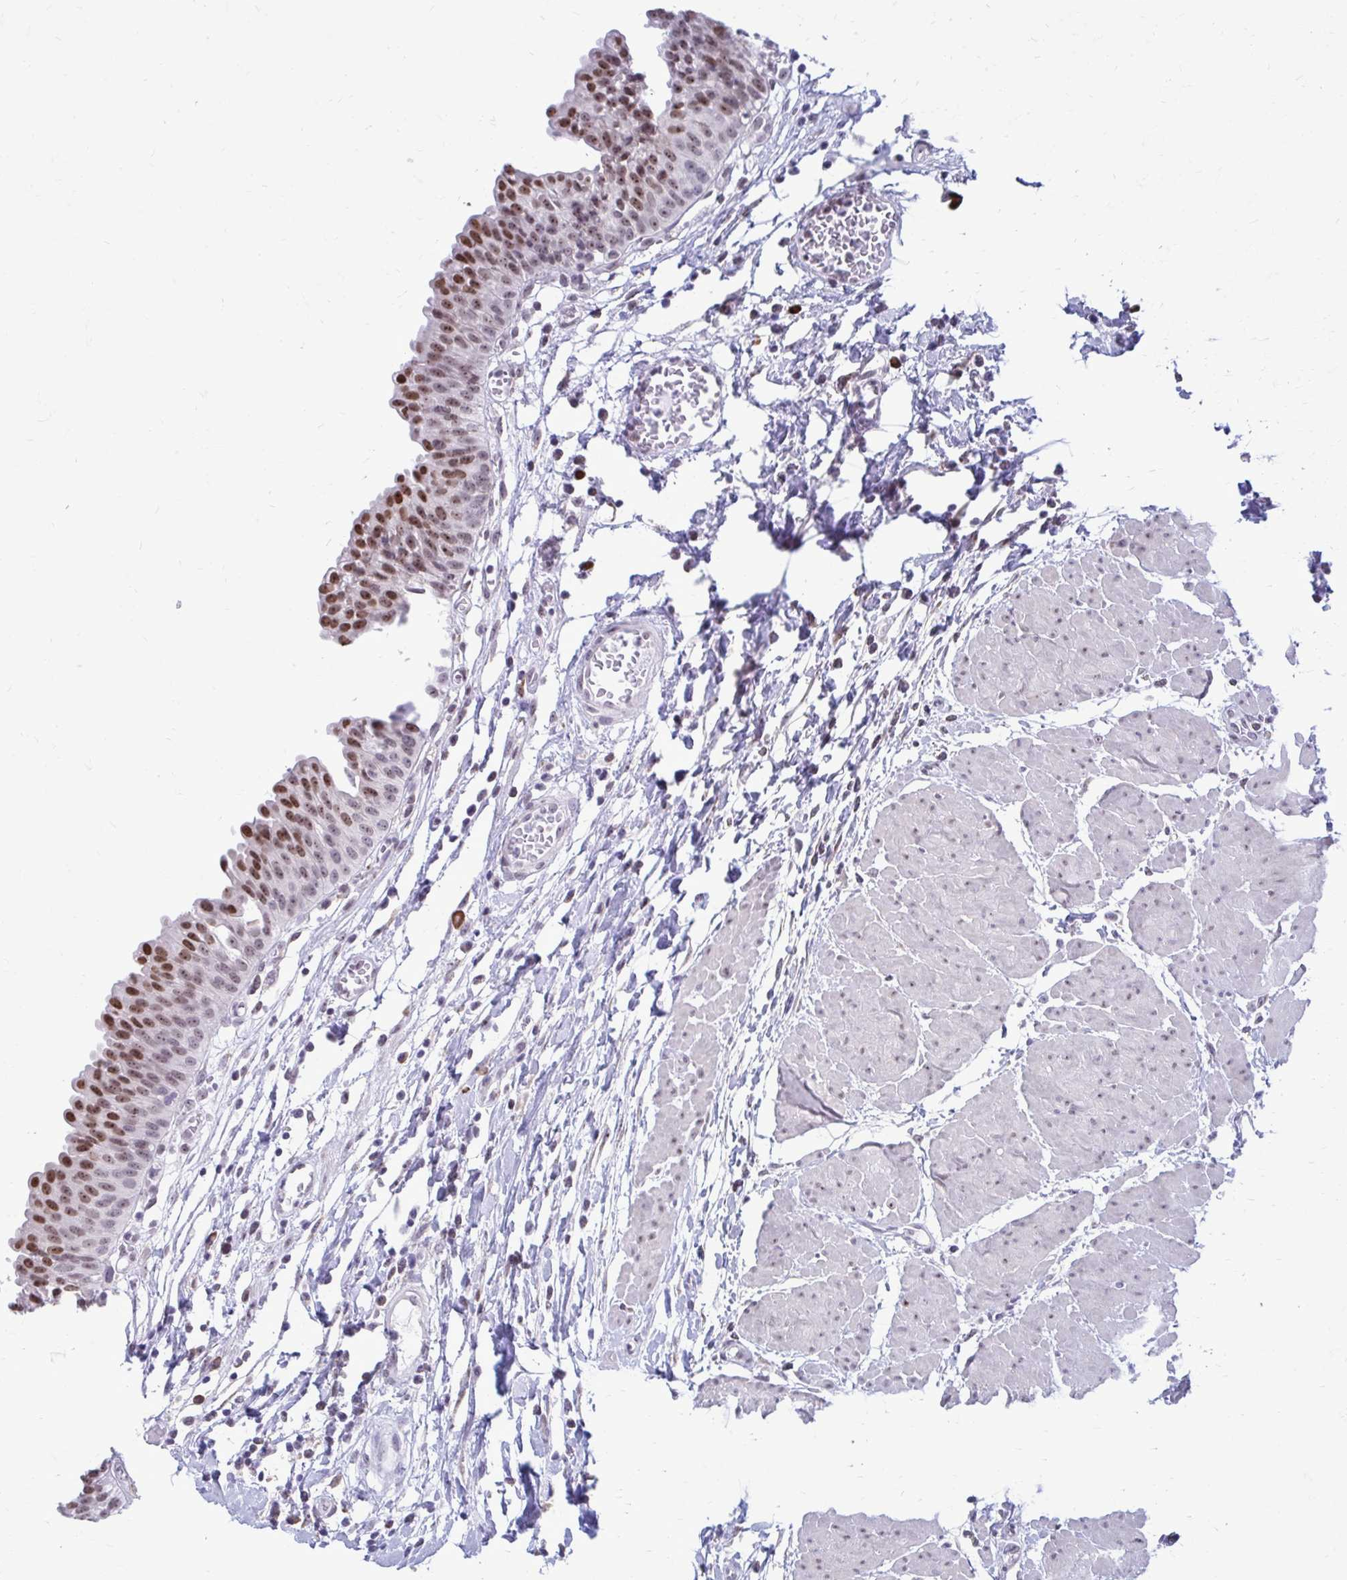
{"staining": {"intensity": "moderate", "quantity": "25%-75%", "location": "nuclear"}, "tissue": "urinary bladder", "cell_type": "Urothelial cells", "image_type": "normal", "snomed": [{"axis": "morphology", "description": "Normal tissue, NOS"}, {"axis": "topography", "description": "Urinary bladder"}], "caption": "Immunohistochemistry (IHC) of normal human urinary bladder demonstrates medium levels of moderate nuclear positivity in about 25%-75% of urothelial cells.", "gene": "PROSER1", "patient": {"sex": "male", "age": 64}}